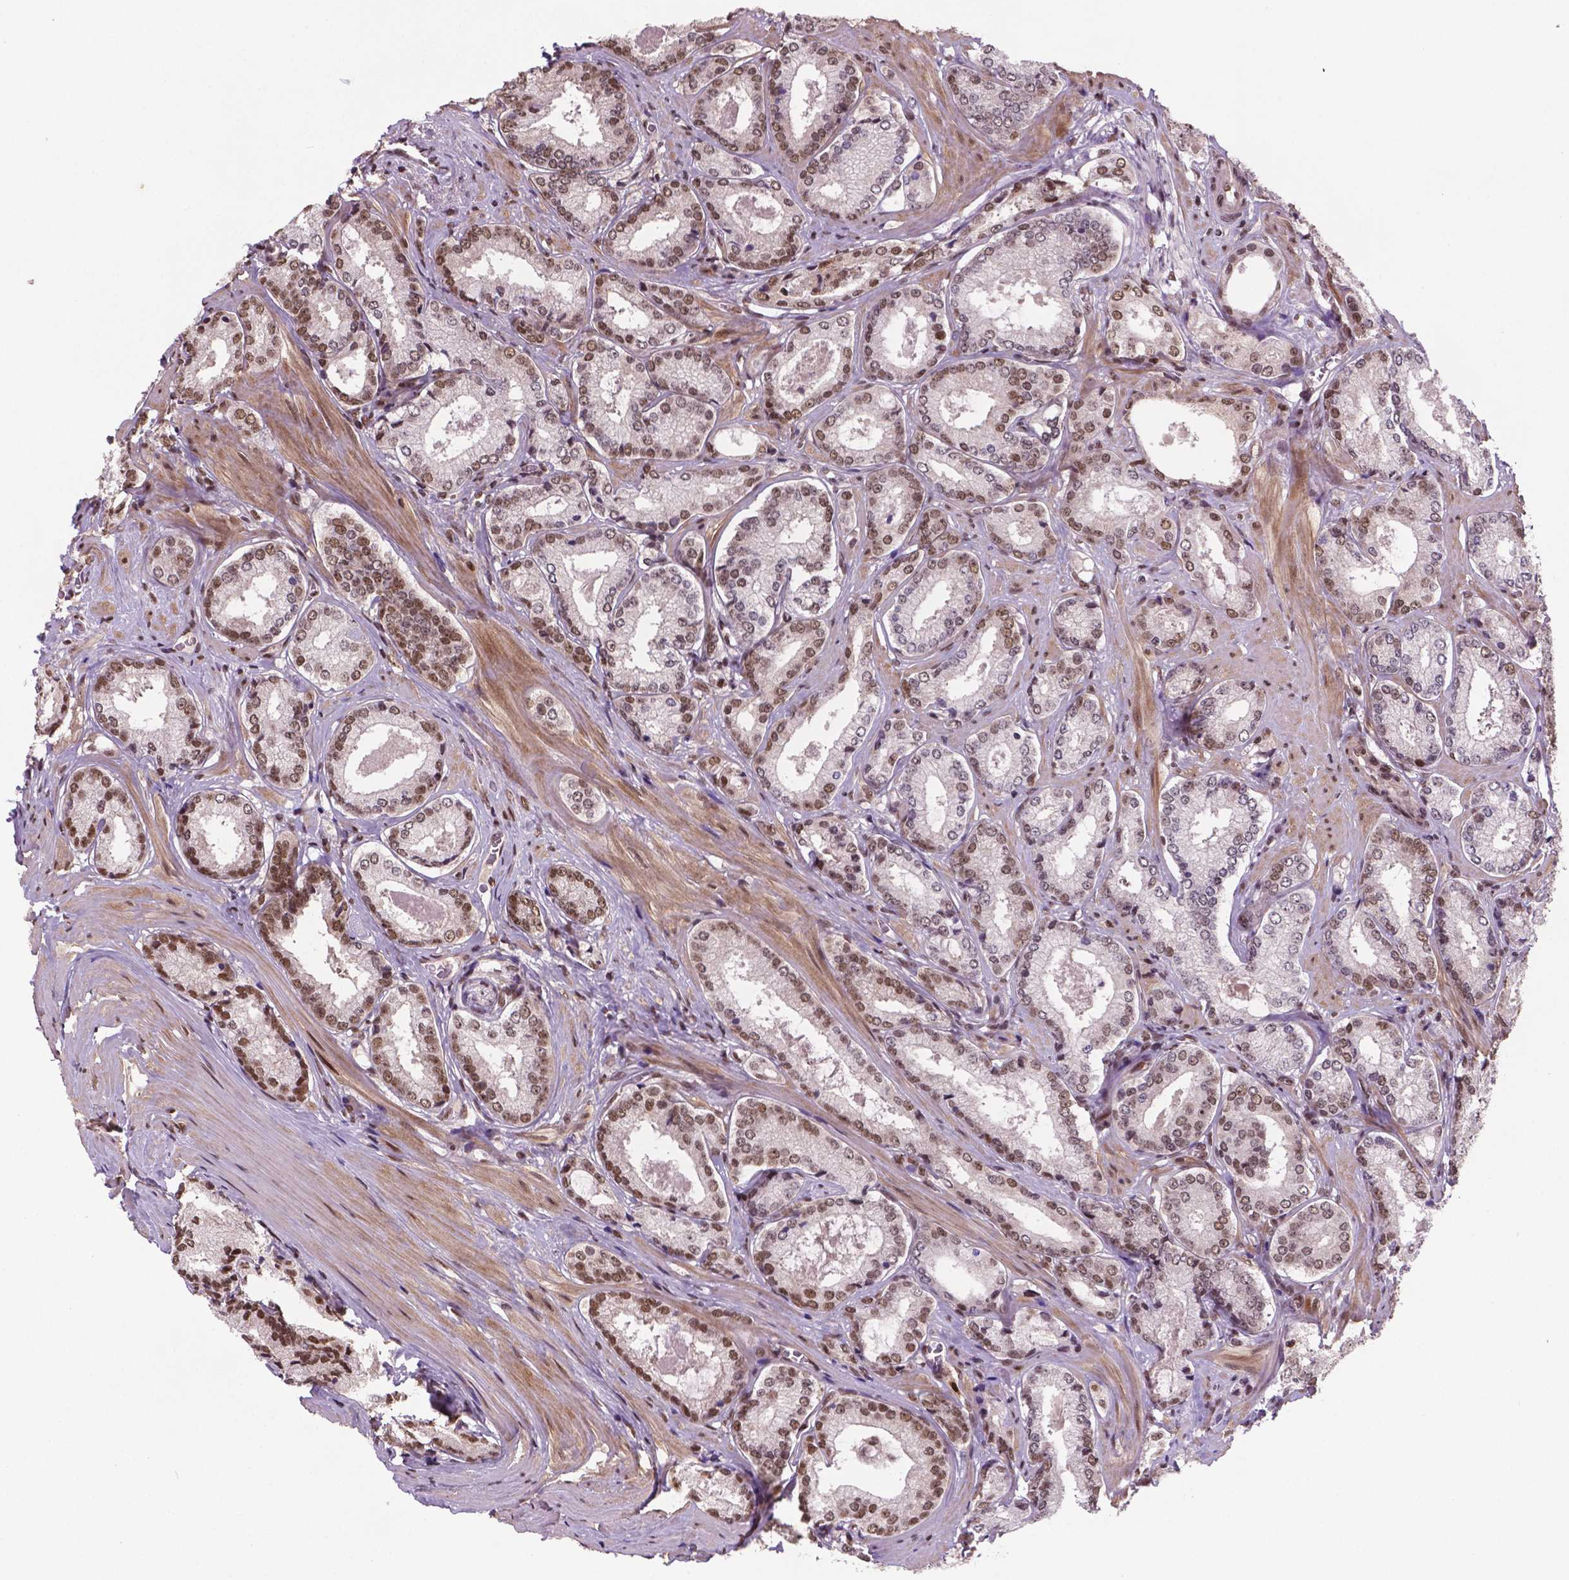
{"staining": {"intensity": "moderate", "quantity": "25%-75%", "location": "nuclear"}, "tissue": "prostate cancer", "cell_type": "Tumor cells", "image_type": "cancer", "snomed": [{"axis": "morphology", "description": "Adenocarcinoma, Low grade"}, {"axis": "topography", "description": "Prostate"}], "caption": "Immunohistochemical staining of human prostate cancer (adenocarcinoma (low-grade)) exhibits medium levels of moderate nuclear positivity in about 25%-75% of tumor cells. The staining was performed using DAB (3,3'-diaminobenzidine) to visualize the protein expression in brown, while the nuclei were stained in blue with hematoxylin (Magnification: 20x).", "gene": "SIRT6", "patient": {"sex": "male", "age": 56}}